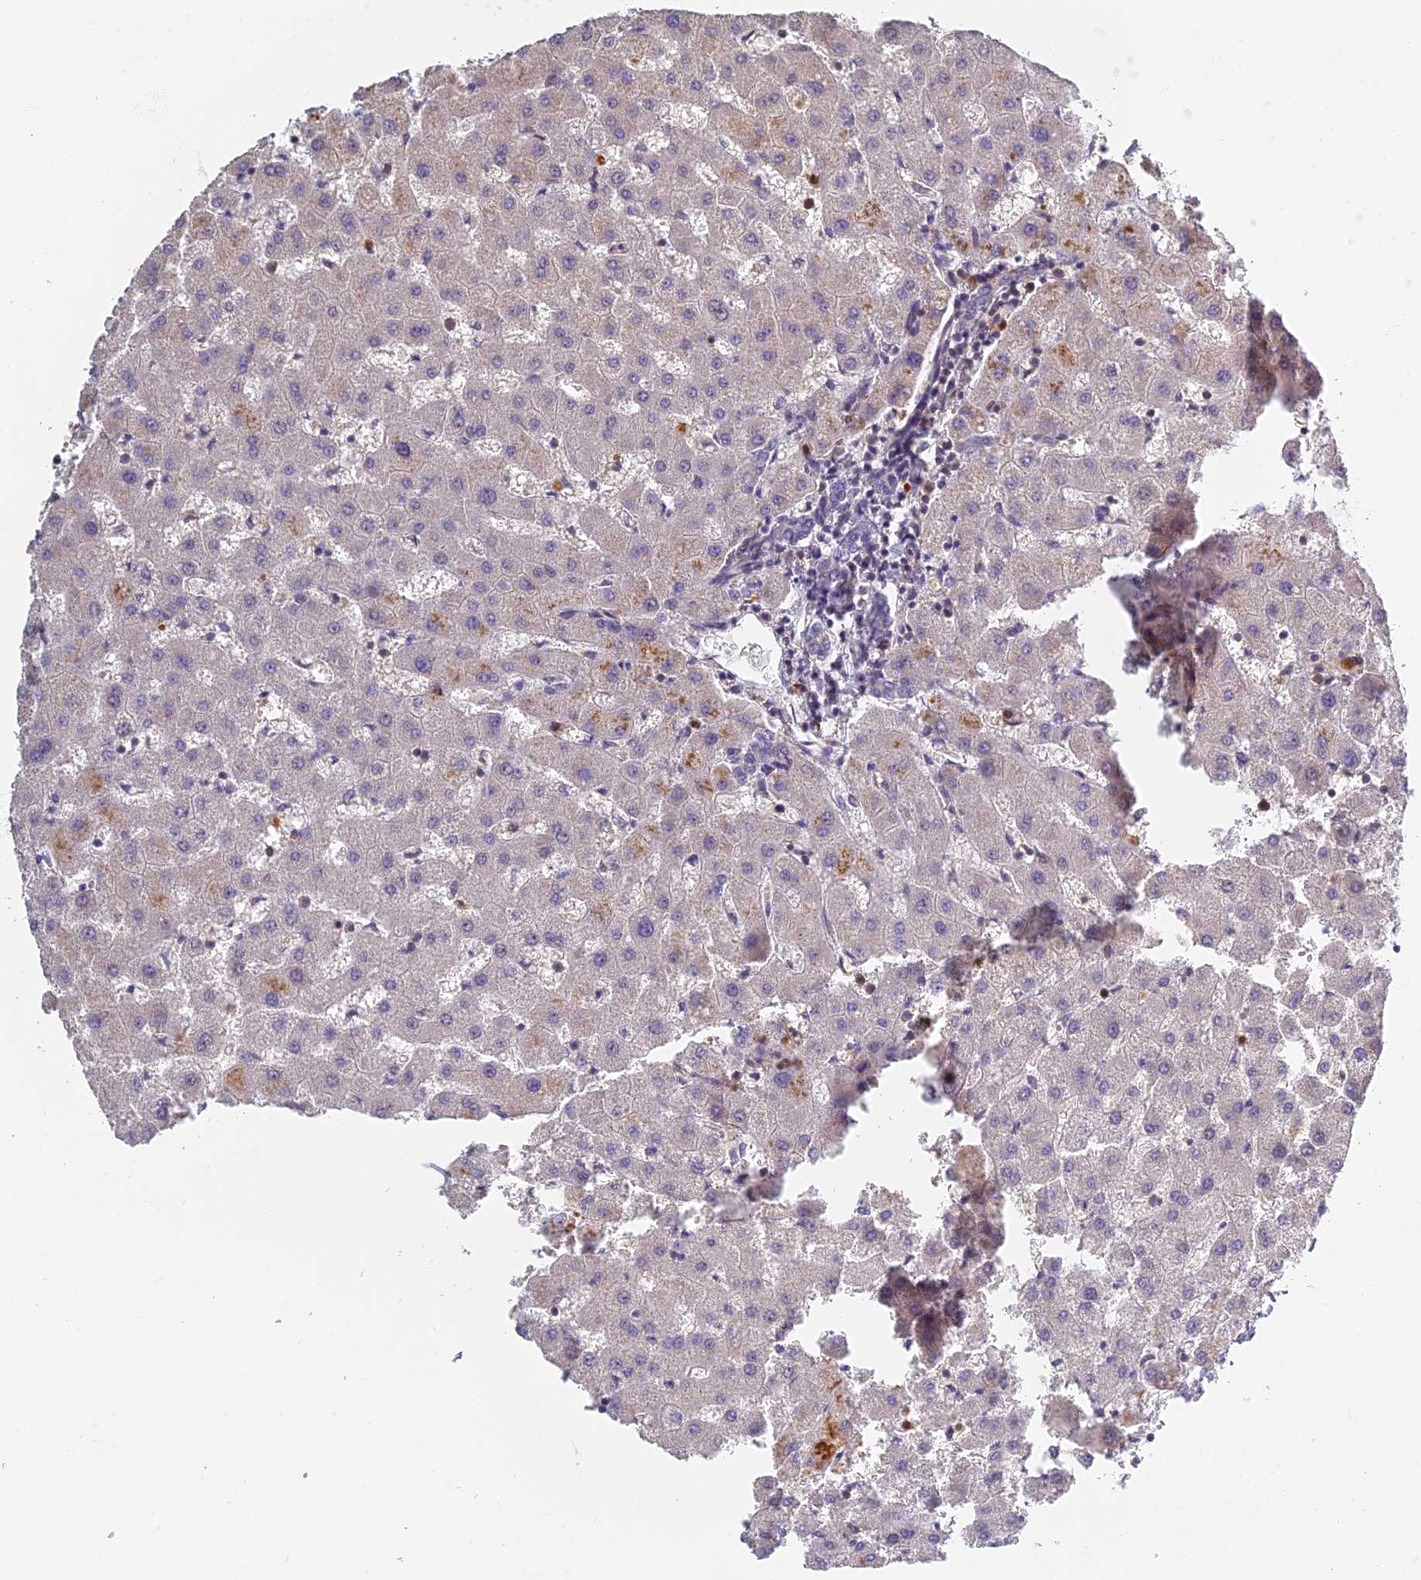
{"staining": {"intensity": "negative", "quantity": "none", "location": "none"}, "tissue": "liver", "cell_type": "Cholangiocytes", "image_type": "normal", "snomed": [{"axis": "morphology", "description": "Normal tissue, NOS"}, {"axis": "topography", "description": "Liver"}], "caption": "Immunohistochemistry (IHC) of benign liver shows no positivity in cholangiocytes.", "gene": "AP4E1", "patient": {"sex": "female", "age": 63}}